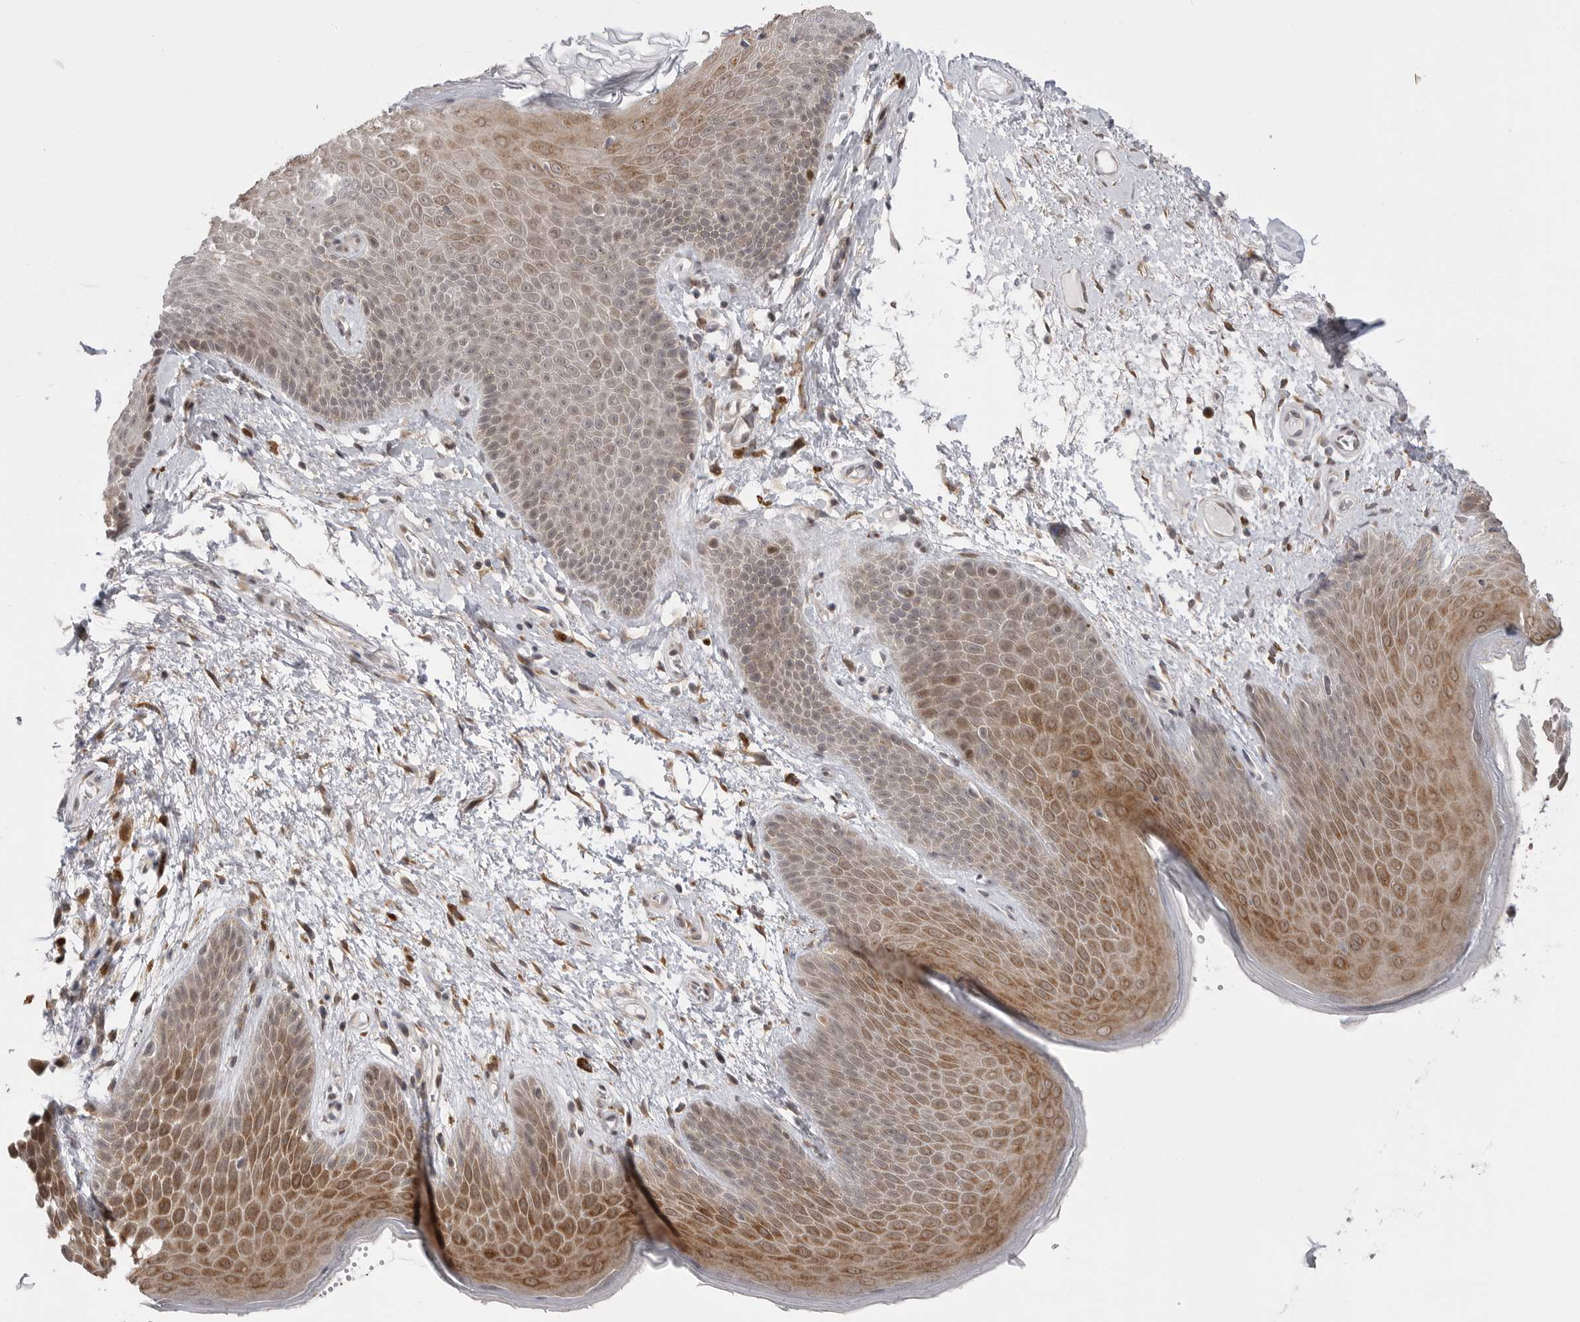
{"staining": {"intensity": "moderate", "quantity": ">75%", "location": "cytoplasmic/membranous"}, "tissue": "skin", "cell_type": "Epidermal cells", "image_type": "normal", "snomed": [{"axis": "morphology", "description": "Normal tissue, NOS"}, {"axis": "topography", "description": "Anal"}], "caption": "A brown stain highlights moderate cytoplasmic/membranous positivity of a protein in epidermal cells of unremarkable skin.", "gene": "GGT6", "patient": {"sex": "male", "age": 74}}